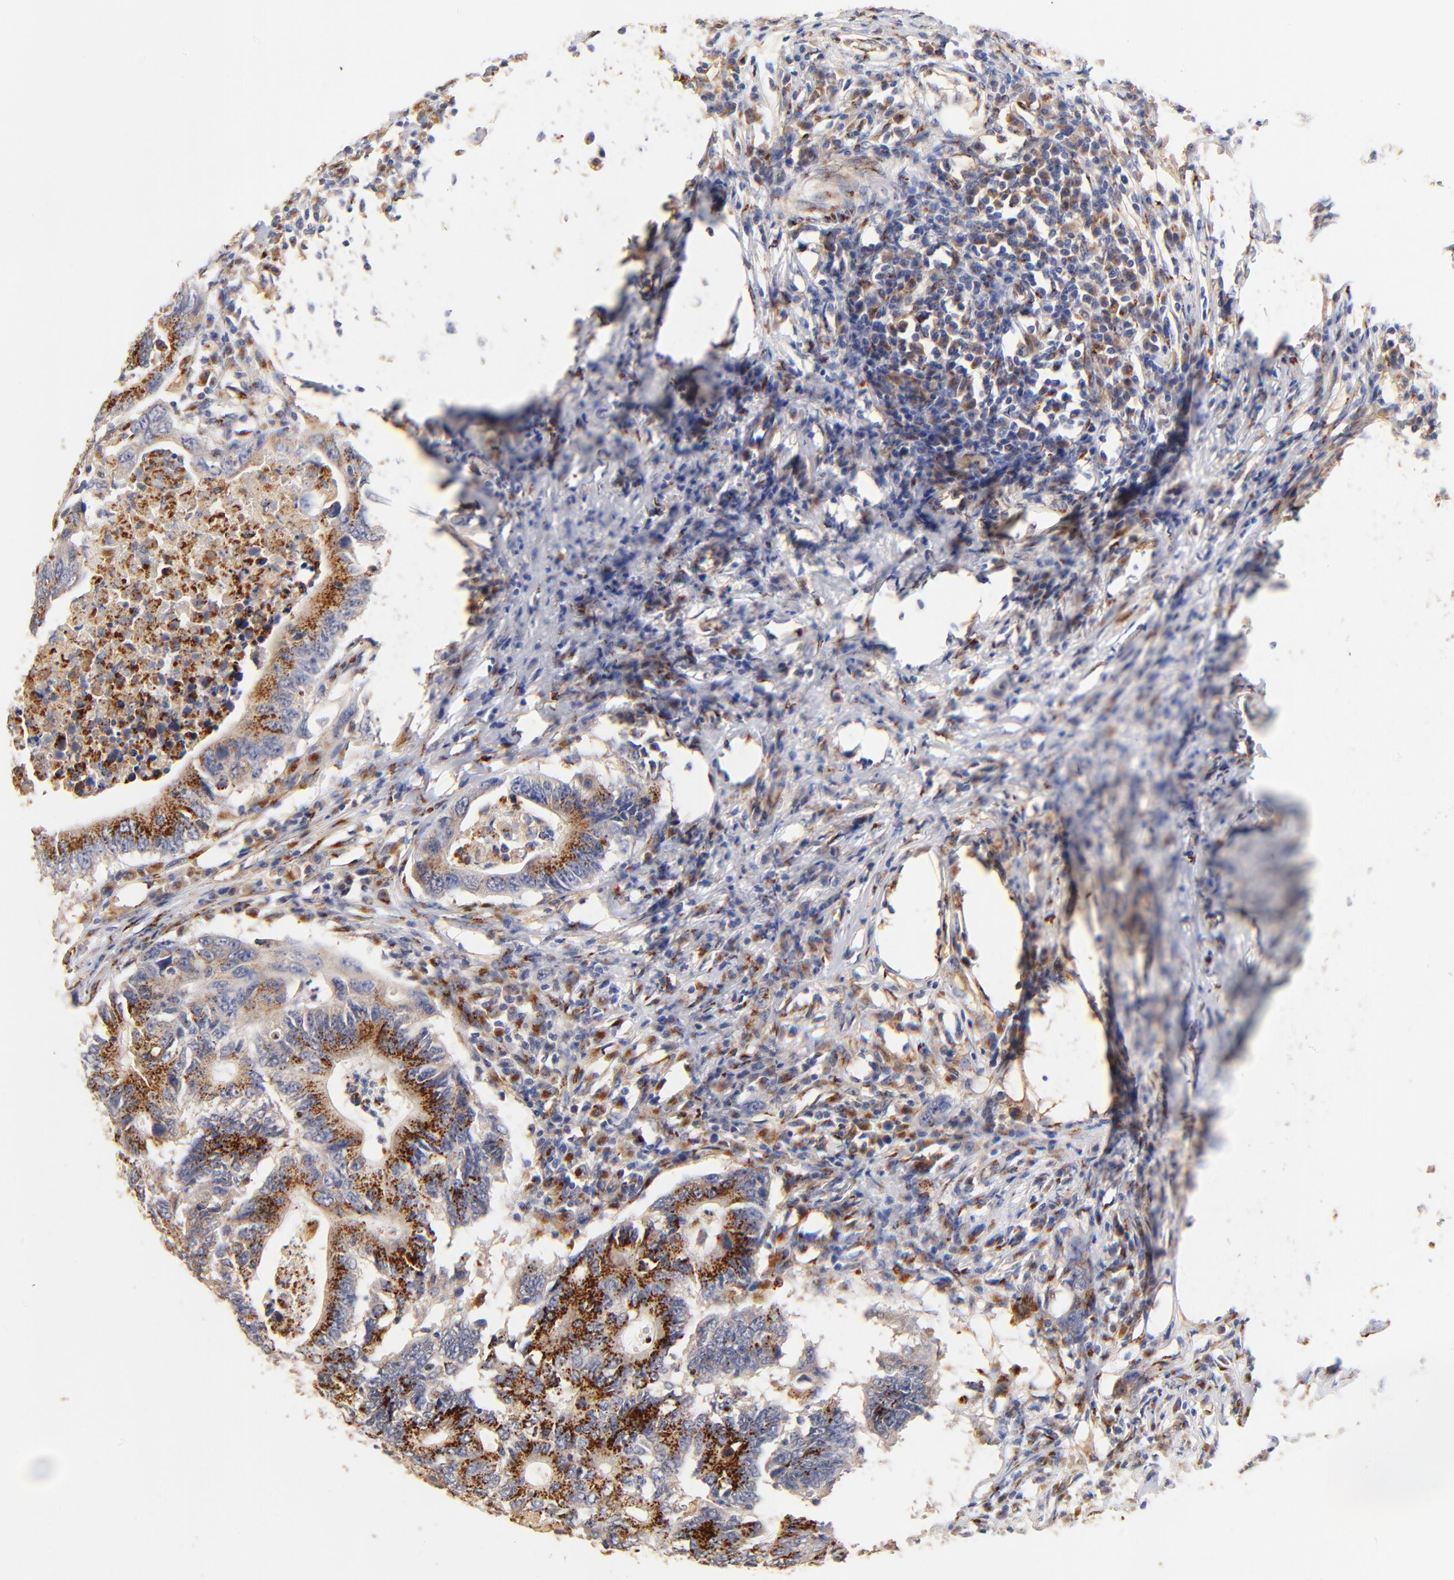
{"staining": {"intensity": "strong", "quantity": "25%-75%", "location": "cytoplasmic/membranous"}, "tissue": "colorectal cancer", "cell_type": "Tumor cells", "image_type": "cancer", "snomed": [{"axis": "morphology", "description": "Adenocarcinoma, NOS"}, {"axis": "topography", "description": "Colon"}], "caption": "Immunohistochemistry (IHC) histopathology image of human colorectal cancer stained for a protein (brown), which demonstrates high levels of strong cytoplasmic/membranous staining in about 25%-75% of tumor cells.", "gene": "FMNL3", "patient": {"sex": "male", "age": 71}}